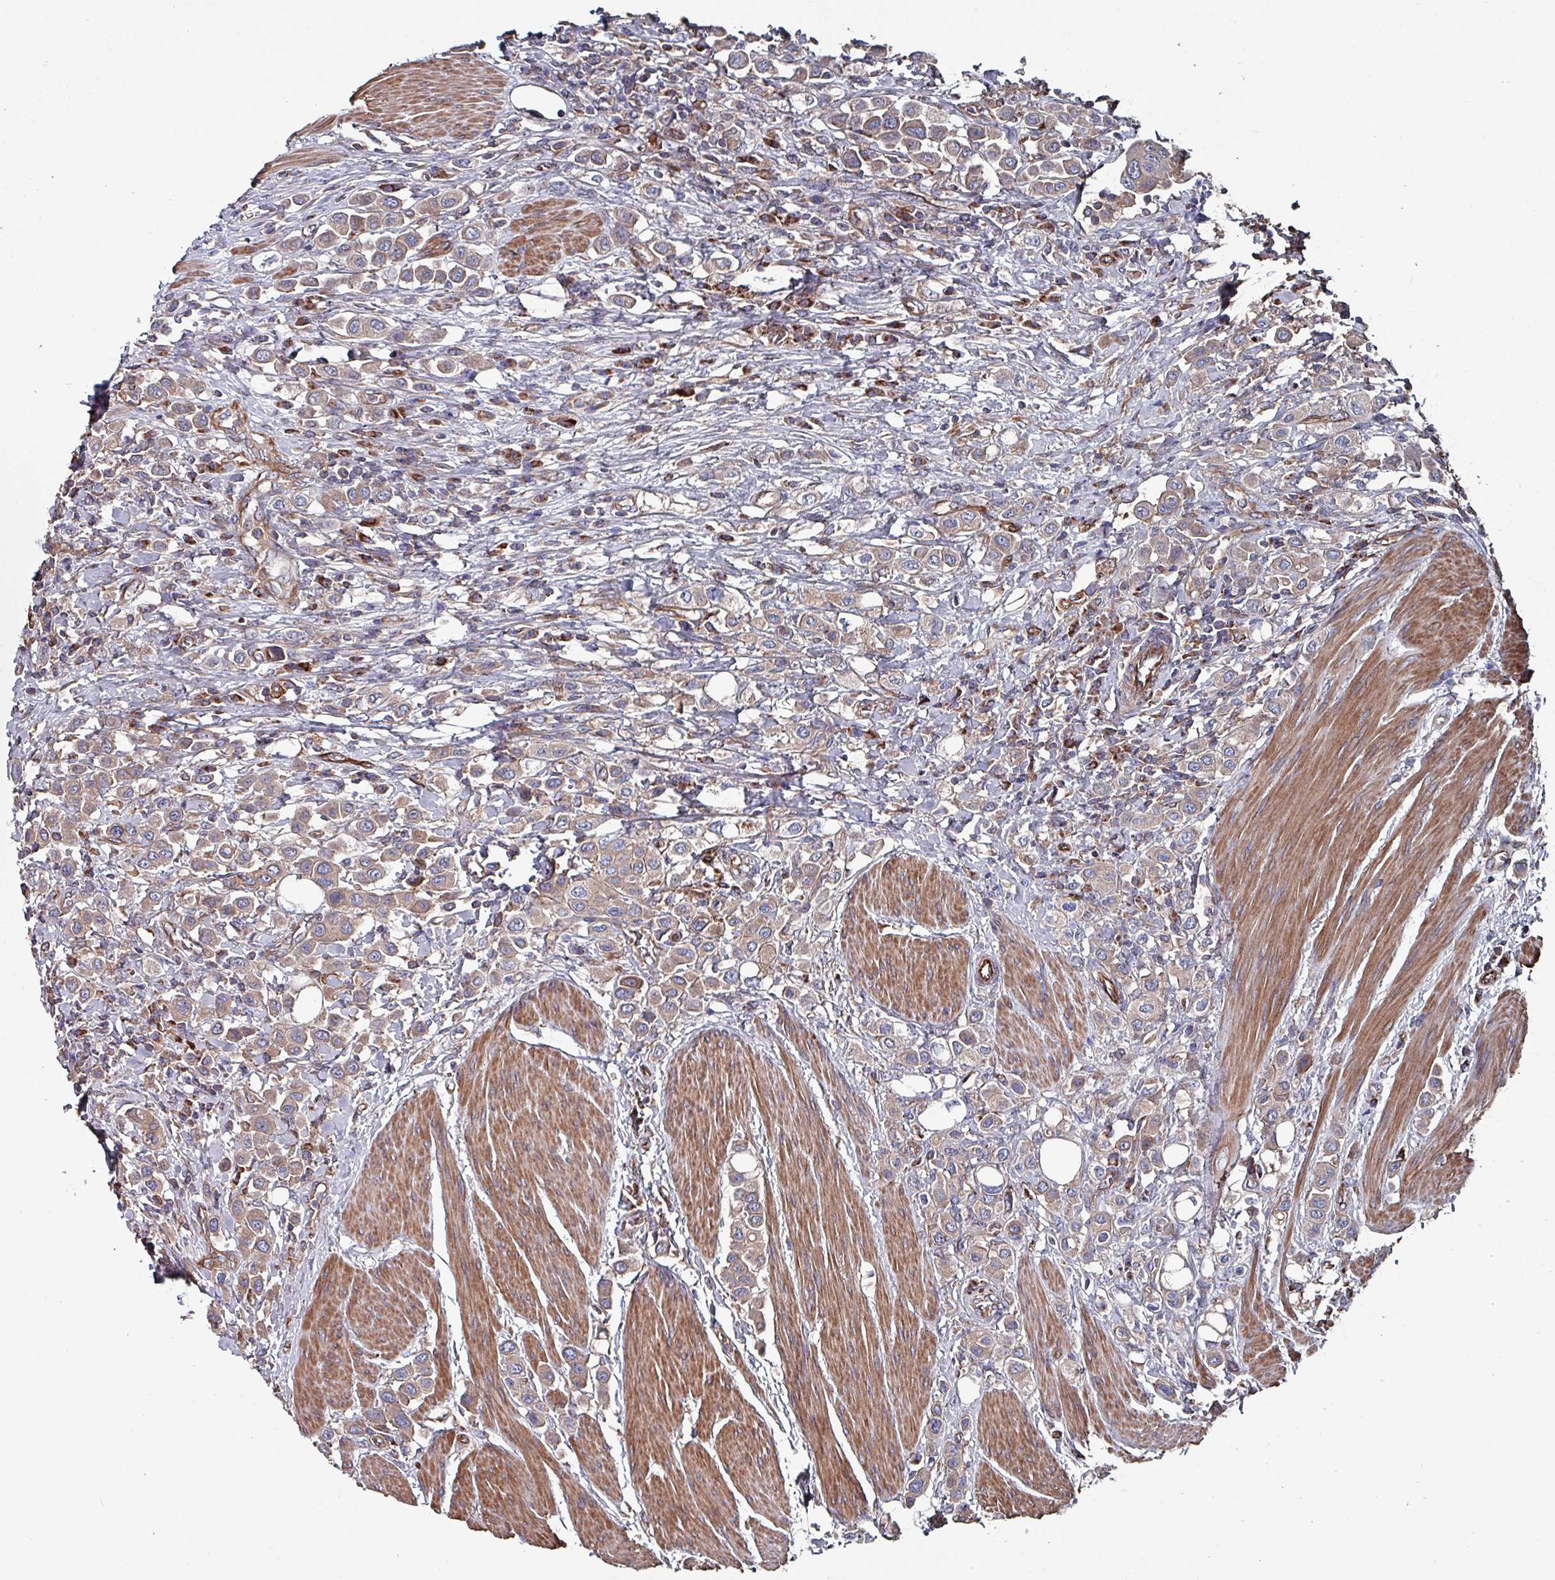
{"staining": {"intensity": "weak", "quantity": ">75%", "location": "cytoplasmic/membranous"}, "tissue": "urothelial cancer", "cell_type": "Tumor cells", "image_type": "cancer", "snomed": [{"axis": "morphology", "description": "Urothelial carcinoma, High grade"}, {"axis": "topography", "description": "Urinary bladder"}], "caption": "IHC photomicrograph of urothelial cancer stained for a protein (brown), which displays low levels of weak cytoplasmic/membranous expression in about >75% of tumor cells.", "gene": "ANO10", "patient": {"sex": "male", "age": 50}}